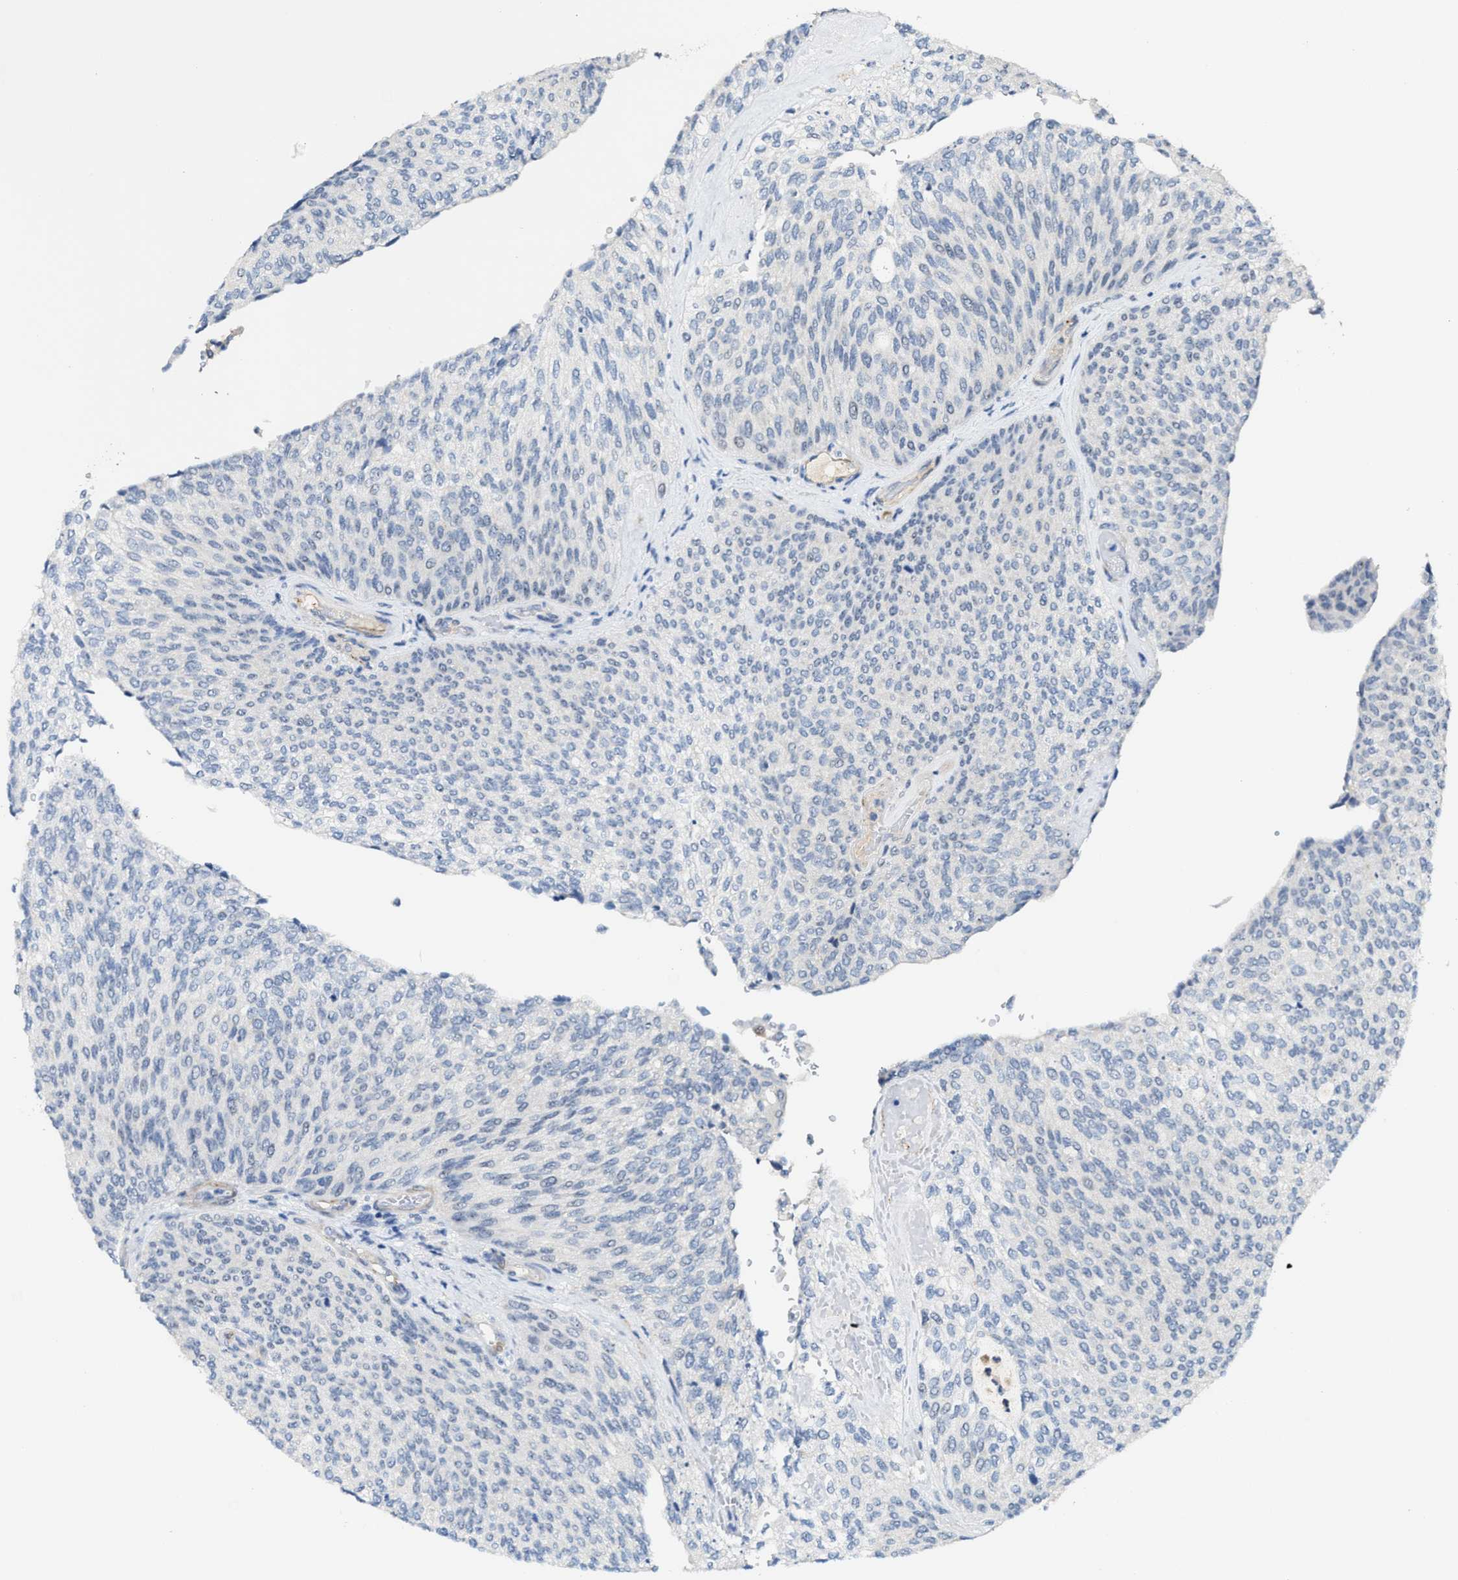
{"staining": {"intensity": "negative", "quantity": "none", "location": "none"}, "tissue": "urothelial cancer", "cell_type": "Tumor cells", "image_type": "cancer", "snomed": [{"axis": "morphology", "description": "Urothelial carcinoma, Low grade"}, {"axis": "topography", "description": "Urinary bladder"}], "caption": "Immunohistochemistry histopathology image of neoplastic tissue: human low-grade urothelial carcinoma stained with DAB (3,3'-diaminobenzidine) shows no significant protein positivity in tumor cells.", "gene": "ZNF783", "patient": {"sex": "female", "age": 79}}